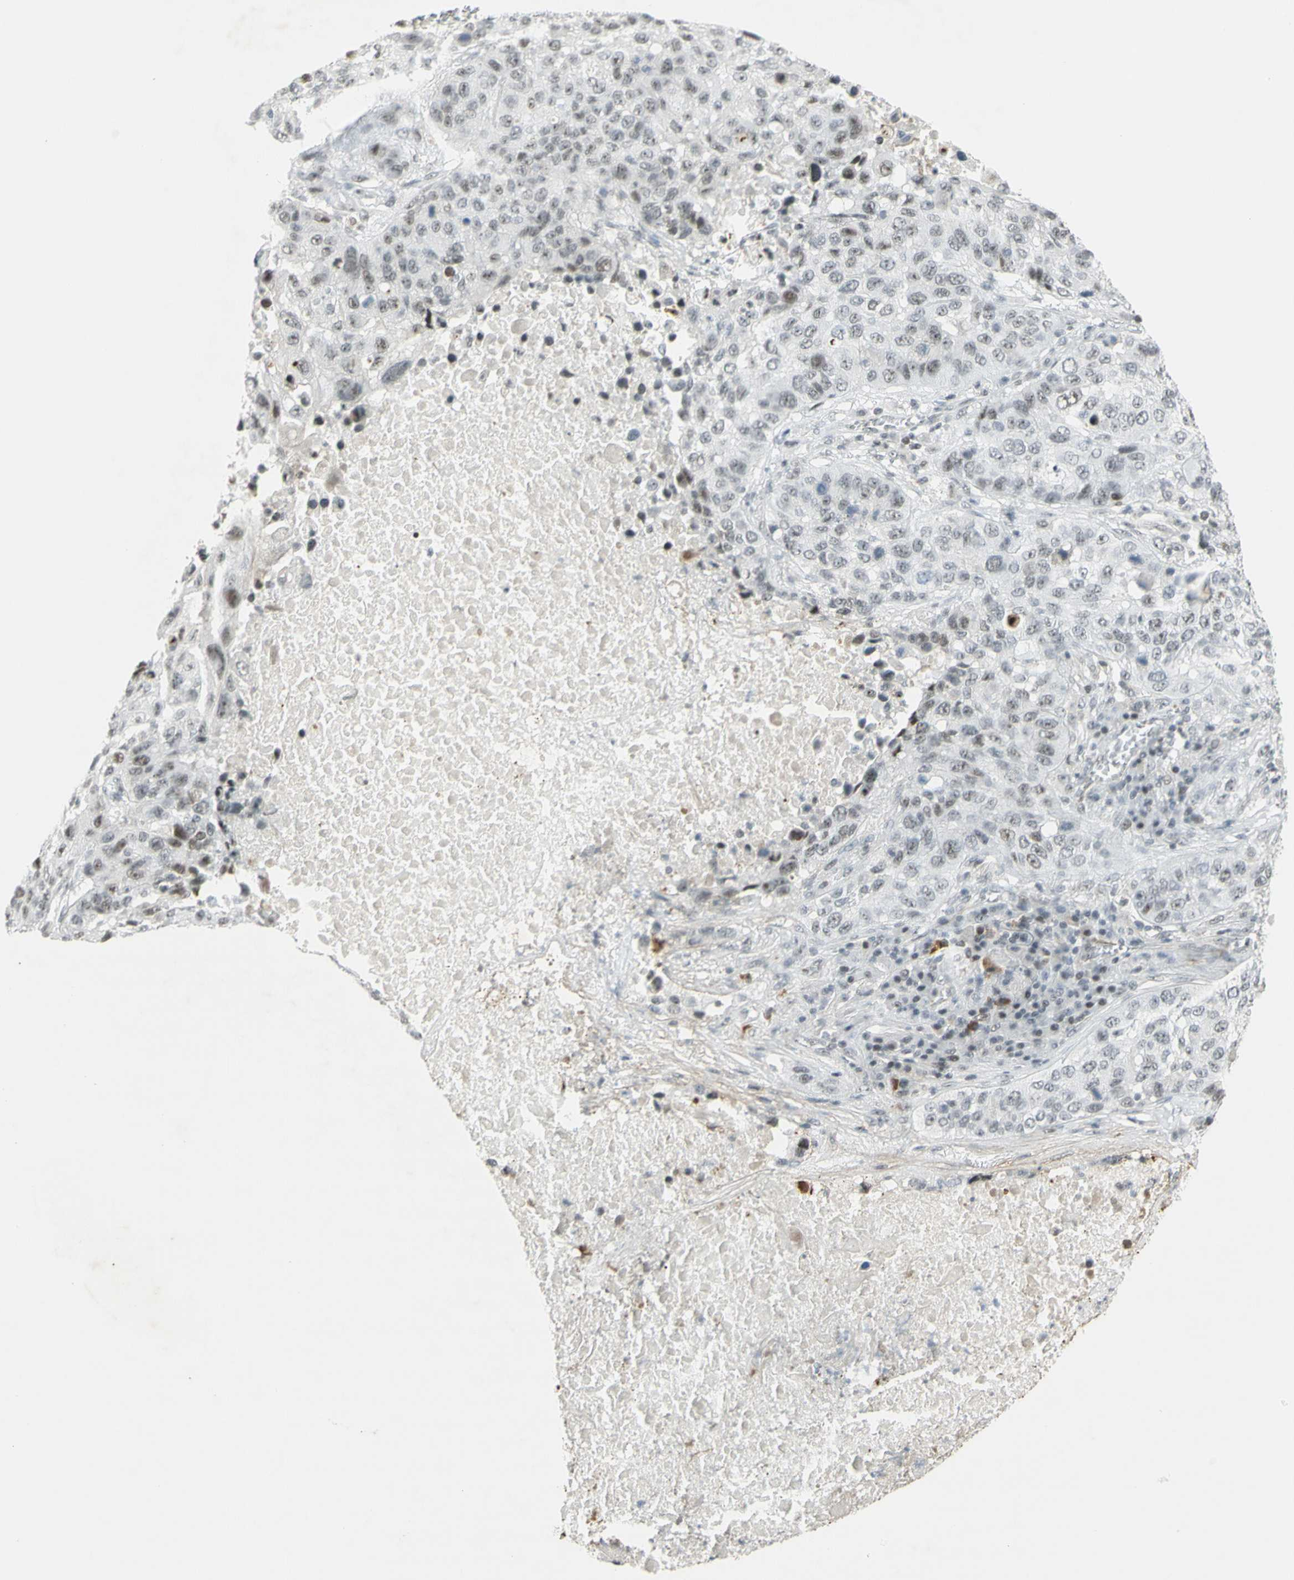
{"staining": {"intensity": "moderate", "quantity": ">75%", "location": "nuclear"}, "tissue": "lung cancer", "cell_type": "Tumor cells", "image_type": "cancer", "snomed": [{"axis": "morphology", "description": "Squamous cell carcinoma, NOS"}, {"axis": "topography", "description": "Lung"}], "caption": "Immunohistochemical staining of human lung cancer (squamous cell carcinoma) shows moderate nuclear protein positivity in approximately >75% of tumor cells.", "gene": "IRF1", "patient": {"sex": "male", "age": 57}}